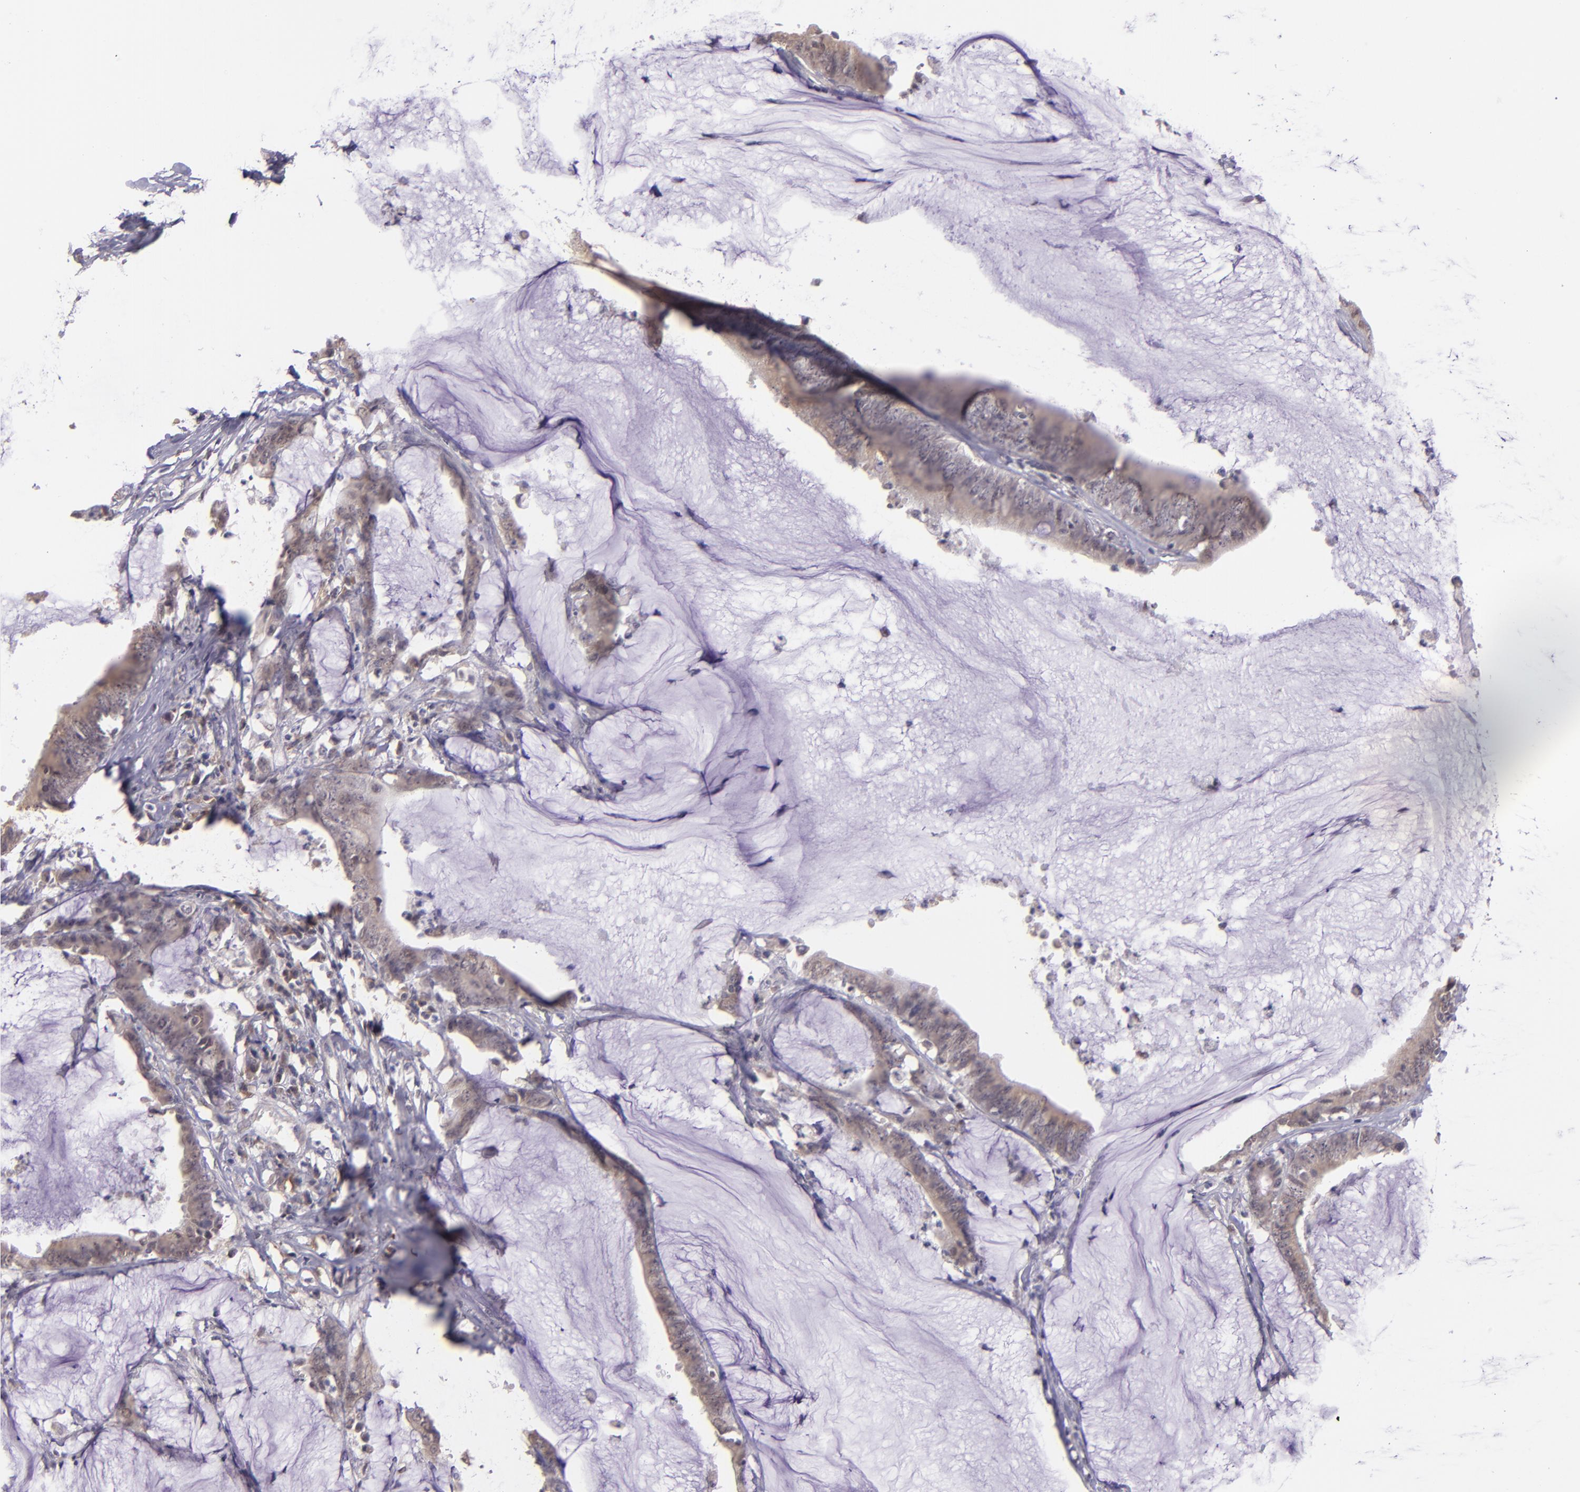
{"staining": {"intensity": "weak", "quantity": ">75%", "location": "cytoplasmic/membranous"}, "tissue": "colorectal cancer", "cell_type": "Tumor cells", "image_type": "cancer", "snomed": [{"axis": "morphology", "description": "Adenocarcinoma, NOS"}, {"axis": "topography", "description": "Rectum"}], "caption": "Colorectal adenocarcinoma was stained to show a protein in brown. There is low levels of weak cytoplasmic/membranous positivity in approximately >75% of tumor cells.", "gene": "ELF1", "patient": {"sex": "female", "age": 66}}